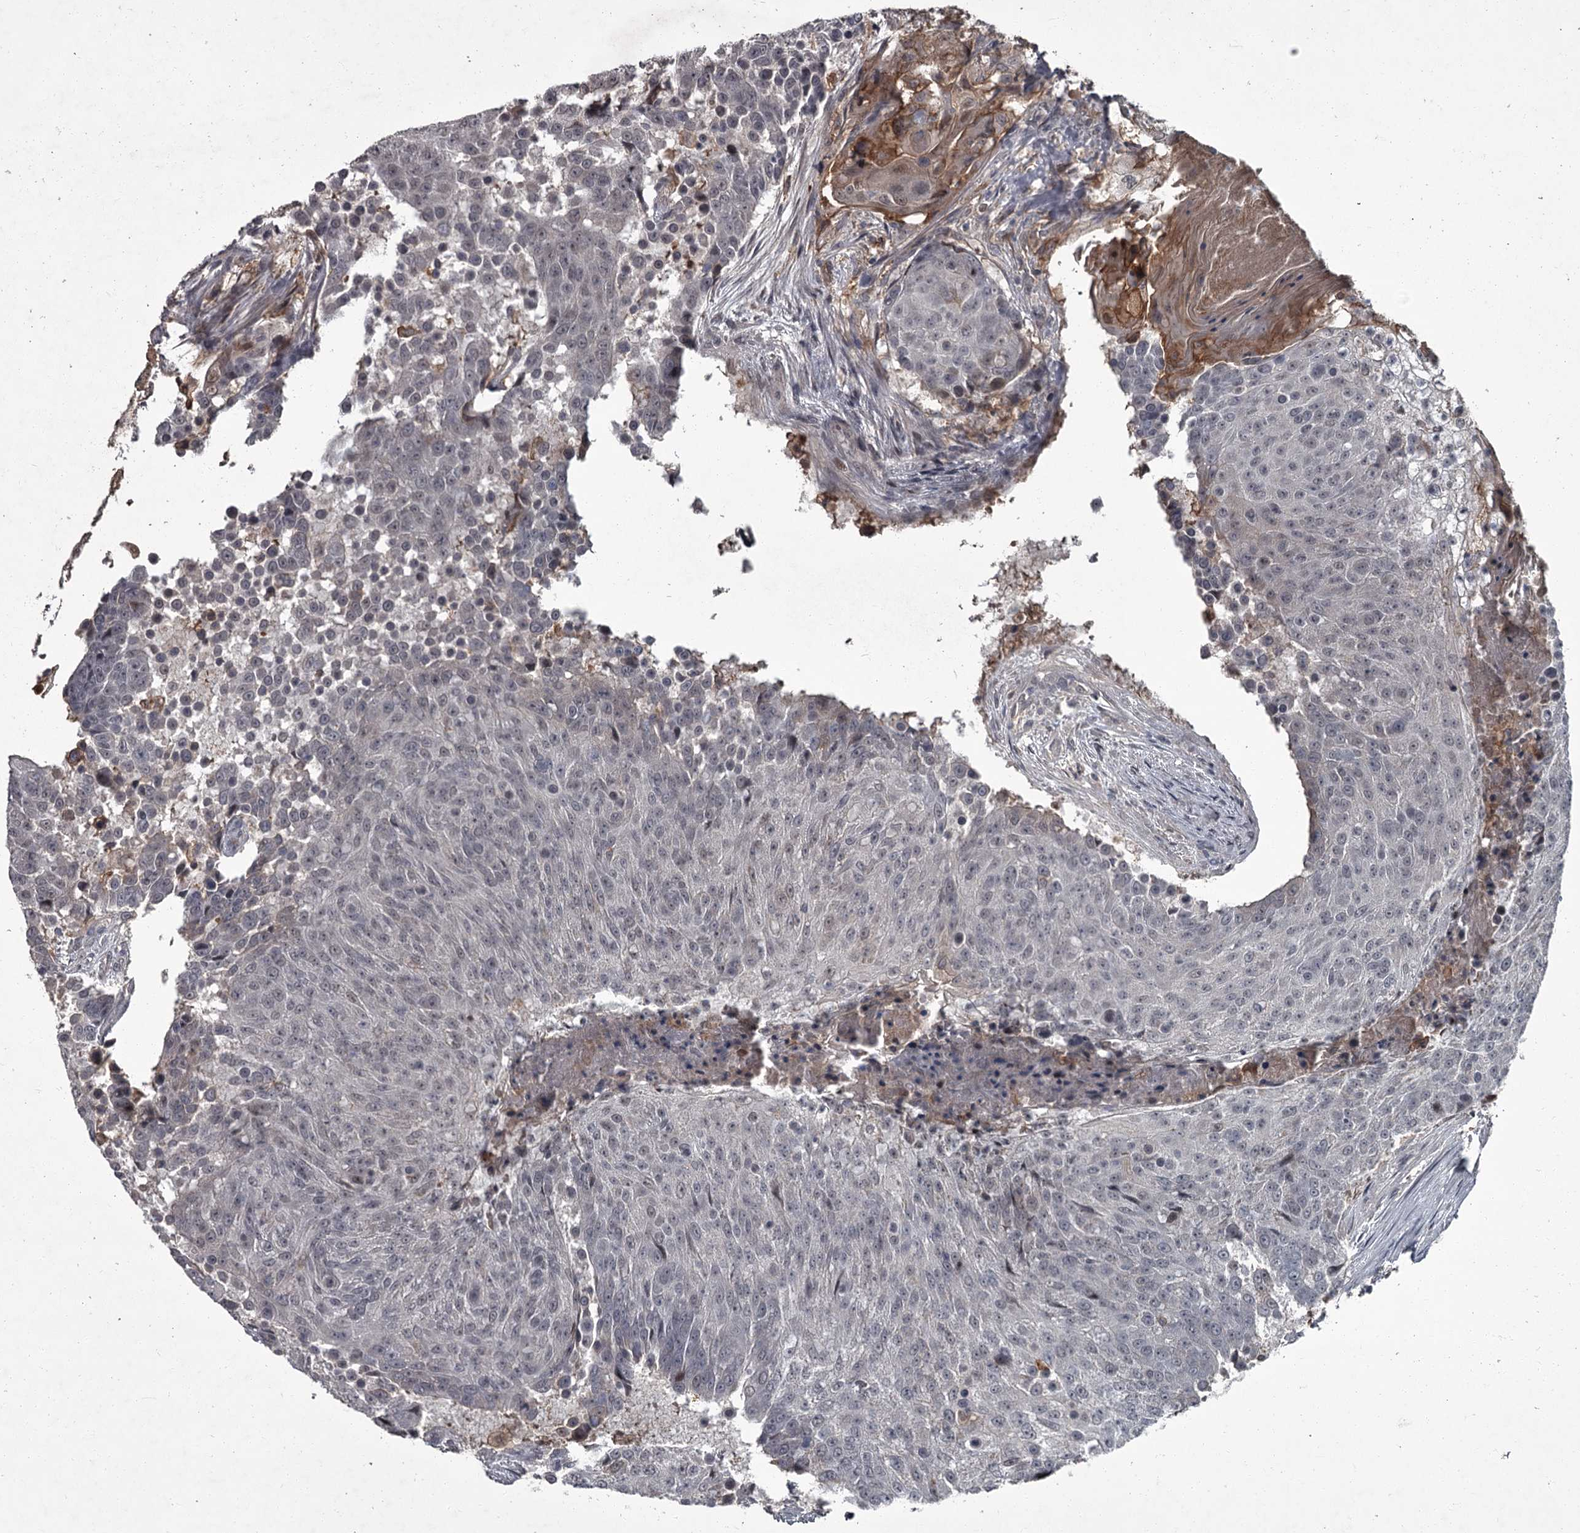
{"staining": {"intensity": "negative", "quantity": "none", "location": "none"}, "tissue": "urothelial cancer", "cell_type": "Tumor cells", "image_type": "cancer", "snomed": [{"axis": "morphology", "description": "Urothelial carcinoma, High grade"}, {"axis": "topography", "description": "Urinary bladder"}], "caption": "Immunohistochemical staining of human urothelial cancer demonstrates no significant expression in tumor cells. (DAB immunohistochemistry (IHC) with hematoxylin counter stain).", "gene": "FLVCR2", "patient": {"sex": "female", "age": 63}}